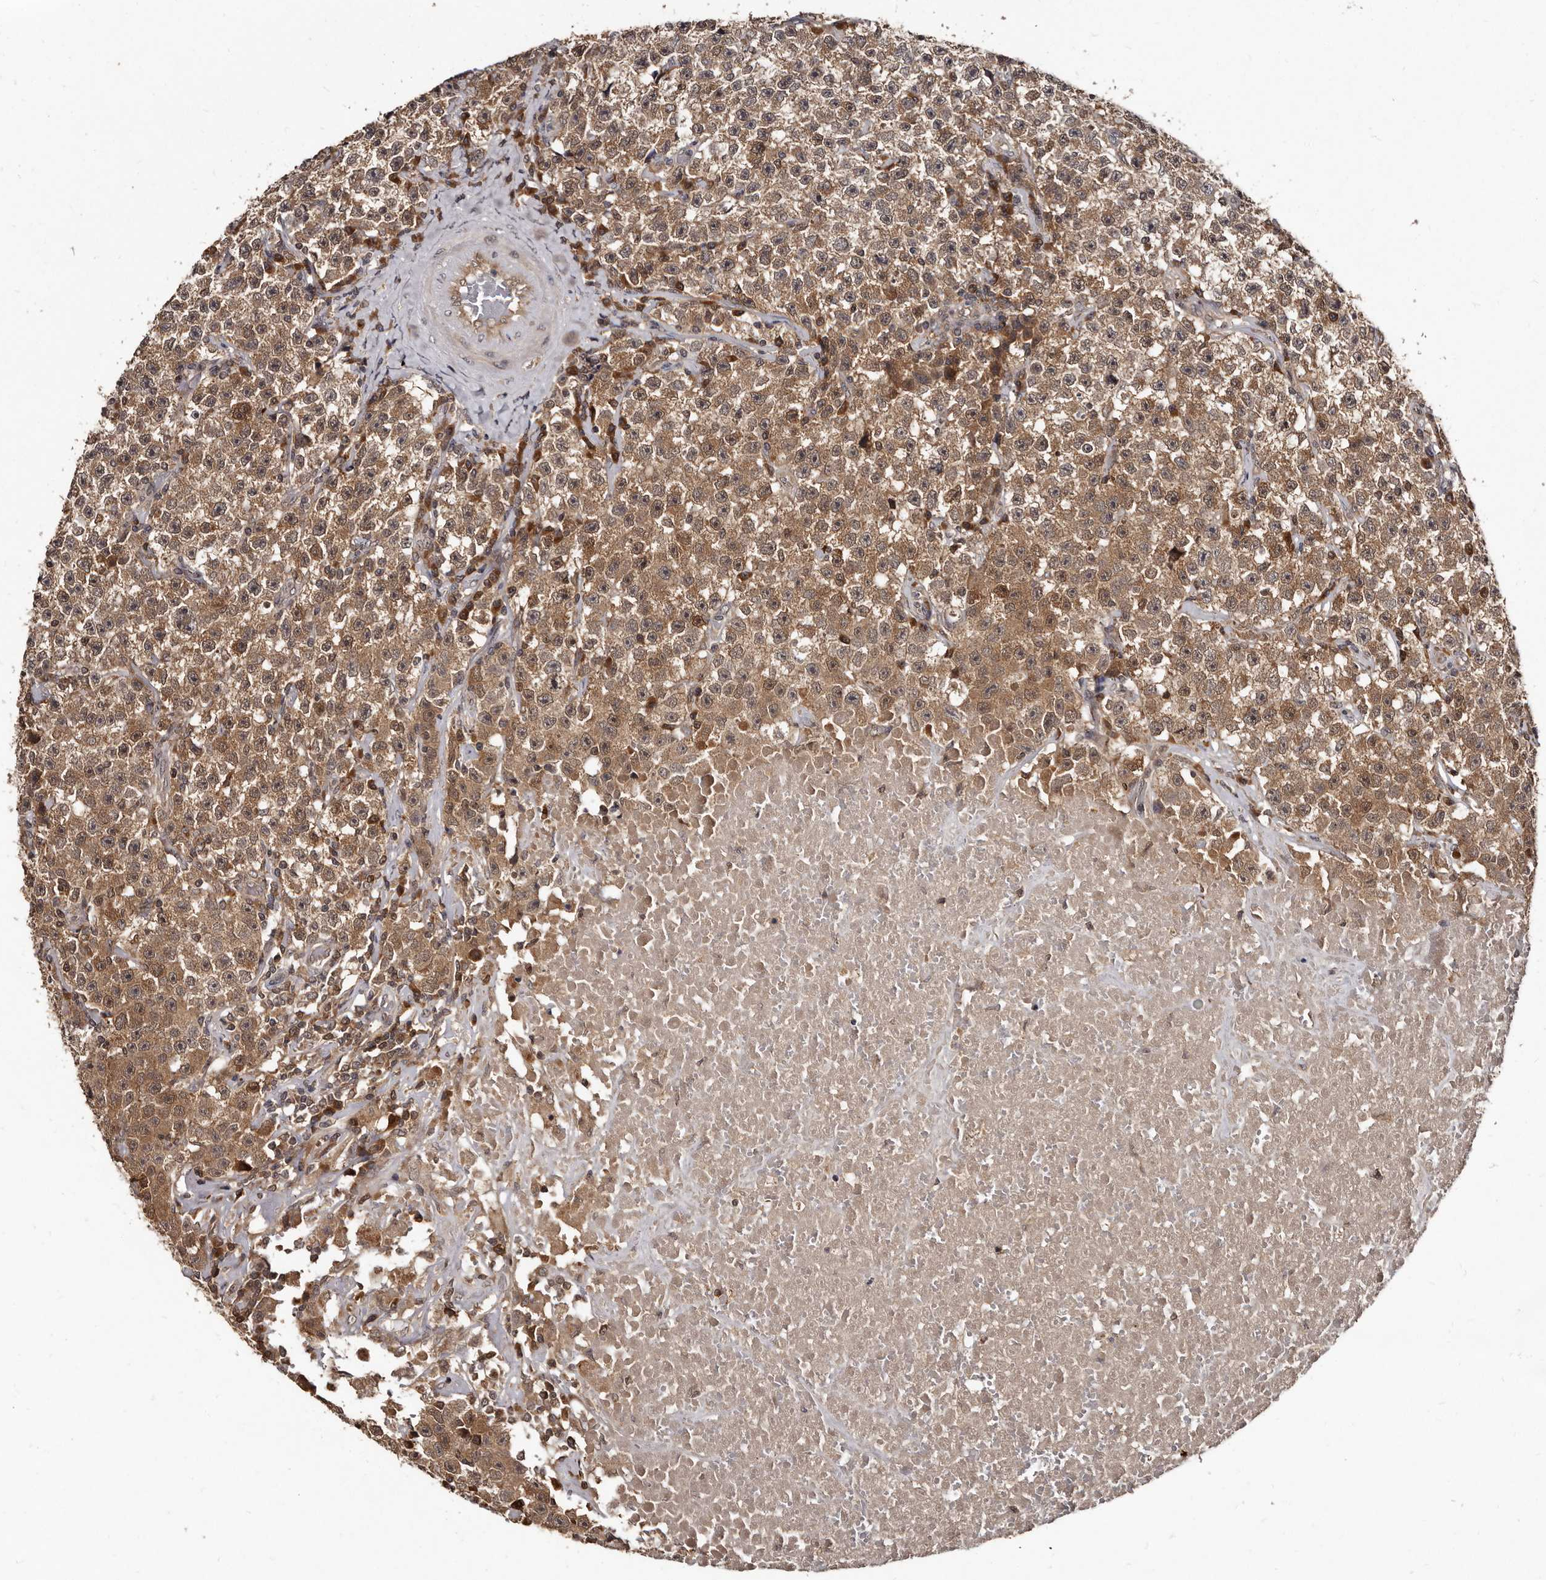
{"staining": {"intensity": "moderate", "quantity": ">75%", "location": "cytoplasmic/membranous"}, "tissue": "testis cancer", "cell_type": "Tumor cells", "image_type": "cancer", "snomed": [{"axis": "morphology", "description": "Seminoma, NOS"}, {"axis": "topography", "description": "Testis"}], "caption": "Protein expression analysis of testis seminoma demonstrates moderate cytoplasmic/membranous staining in about >75% of tumor cells.", "gene": "PMVK", "patient": {"sex": "male", "age": 22}}